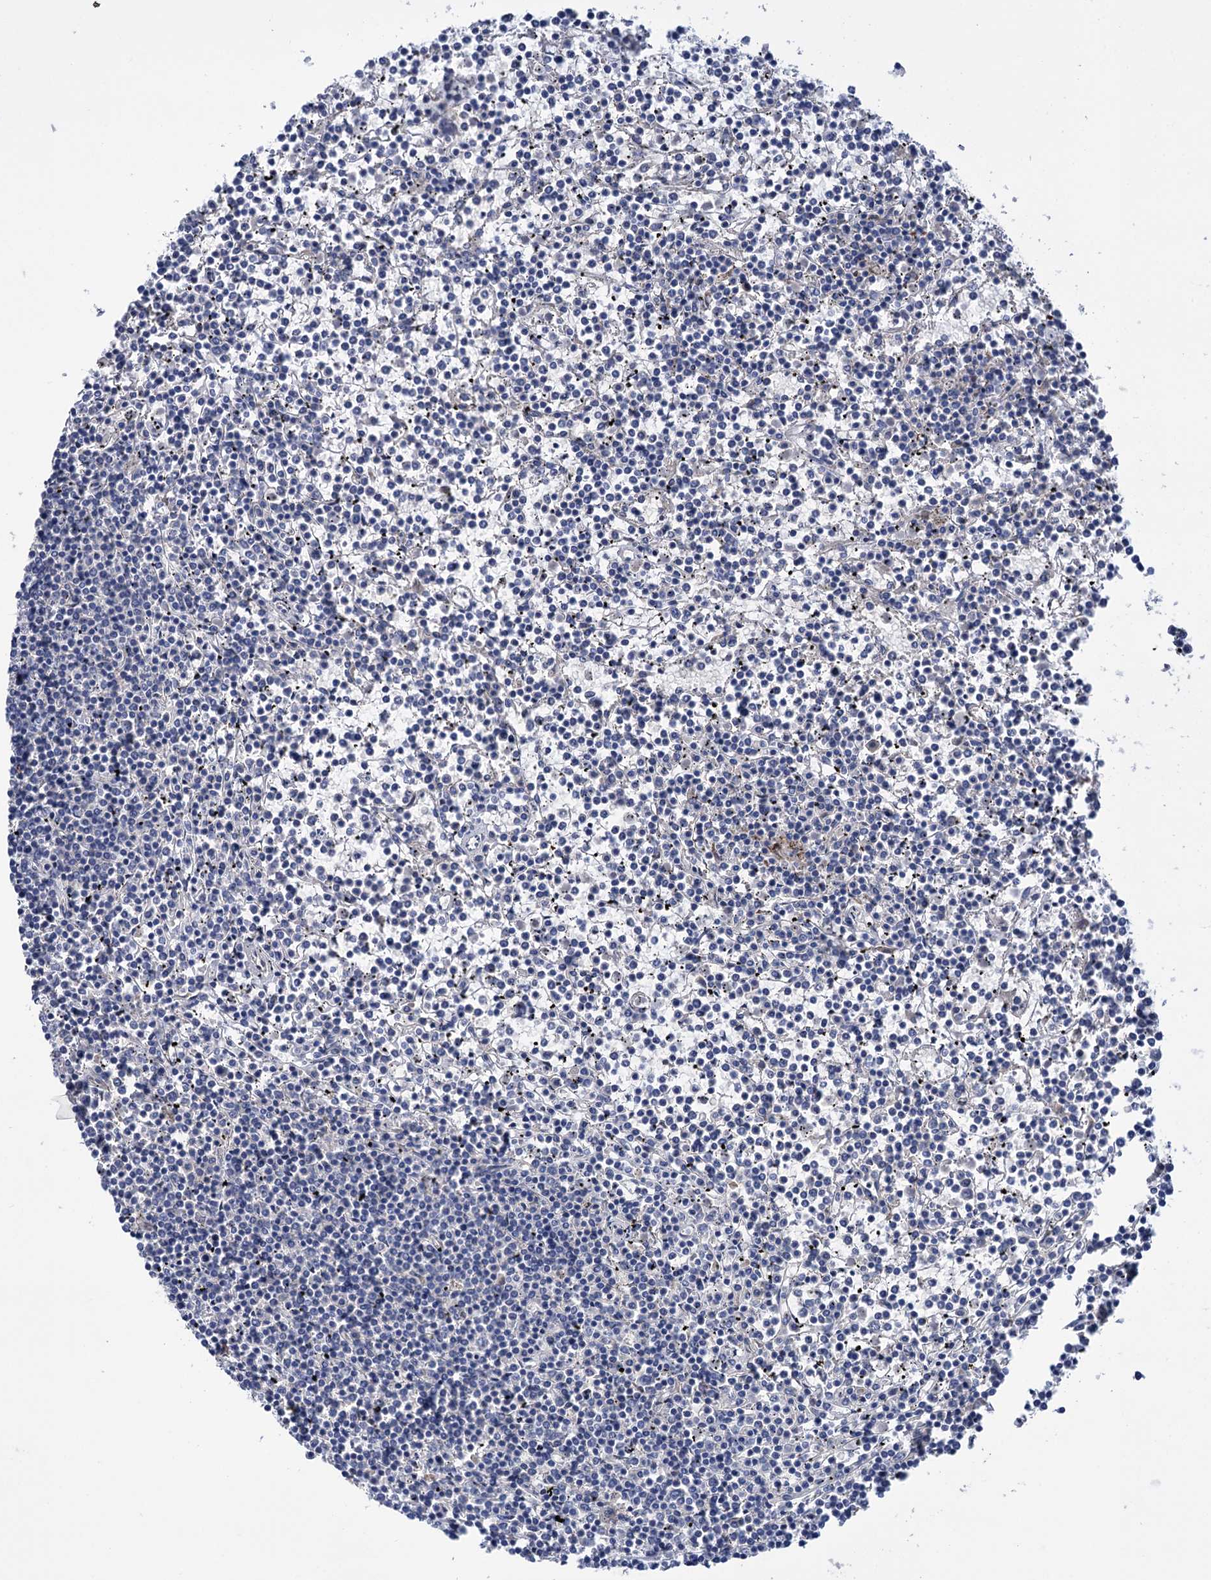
{"staining": {"intensity": "negative", "quantity": "none", "location": "none"}, "tissue": "lymphoma", "cell_type": "Tumor cells", "image_type": "cancer", "snomed": [{"axis": "morphology", "description": "Malignant lymphoma, non-Hodgkin's type, Low grade"}, {"axis": "topography", "description": "Spleen"}], "caption": "This is an immunohistochemistry image of human malignant lymphoma, non-Hodgkin's type (low-grade). There is no staining in tumor cells.", "gene": "PPP1R32", "patient": {"sex": "female", "age": 19}}